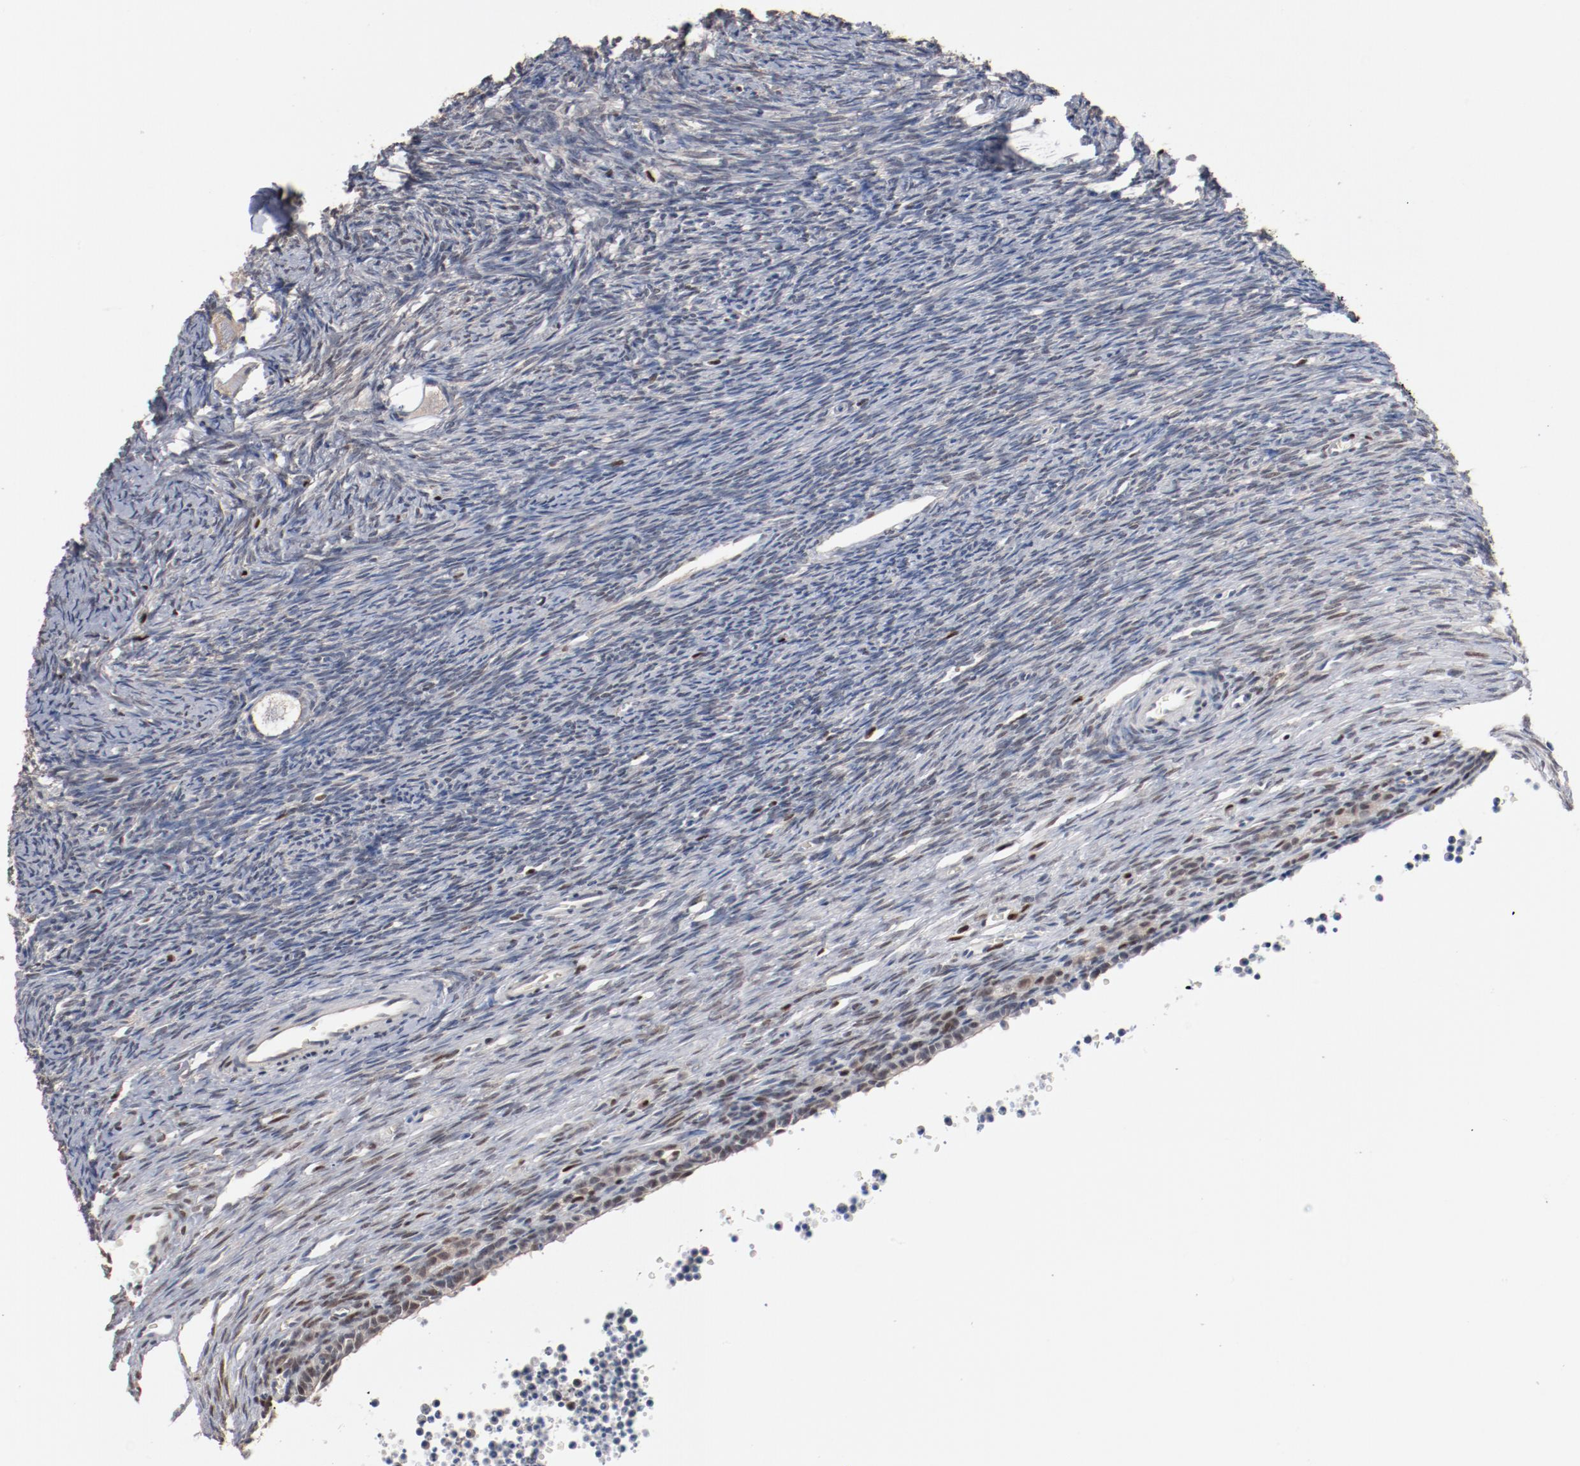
{"staining": {"intensity": "negative", "quantity": "none", "location": "none"}, "tissue": "ovary", "cell_type": "Follicle cells", "image_type": "normal", "snomed": [{"axis": "morphology", "description": "Normal tissue, NOS"}, {"axis": "topography", "description": "Ovary"}], "caption": "The micrograph displays no significant staining in follicle cells of ovary.", "gene": "ZEB2", "patient": {"sex": "female", "age": 27}}